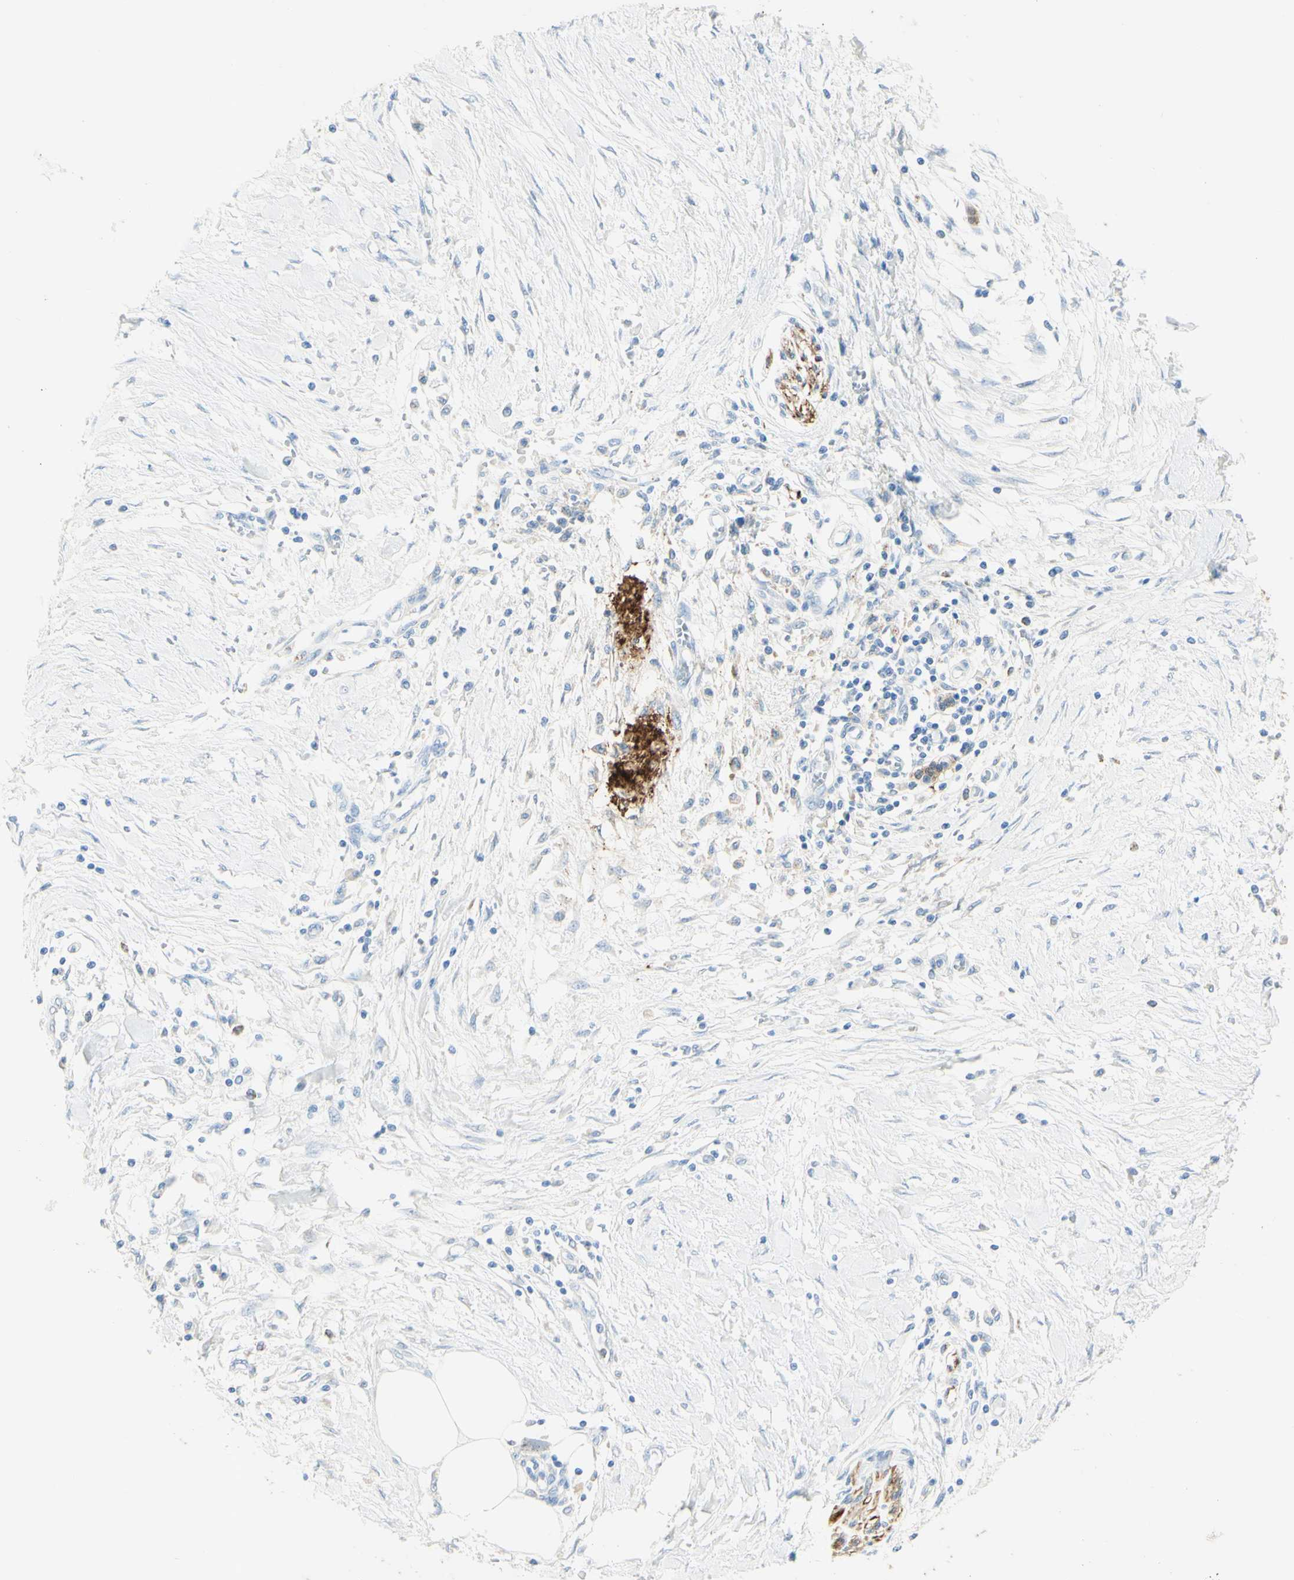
{"staining": {"intensity": "moderate", "quantity": ">75%", "location": "cytoplasmic/membranous"}, "tissue": "pancreatic cancer", "cell_type": "Tumor cells", "image_type": "cancer", "snomed": [{"axis": "morphology", "description": "Adenocarcinoma, NOS"}, {"axis": "topography", "description": "Pancreas"}], "caption": "Brown immunohistochemical staining in human pancreatic cancer demonstrates moderate cytoplasmic/membranous expression in approximately >75% of tumor cells. (Stains: DAB in brown, nuclei in blue, Microscopy: brightfield microscopy at high magnification).", "gene": "TSPAN1", "patient": {"sex": "female", "age": 70}}